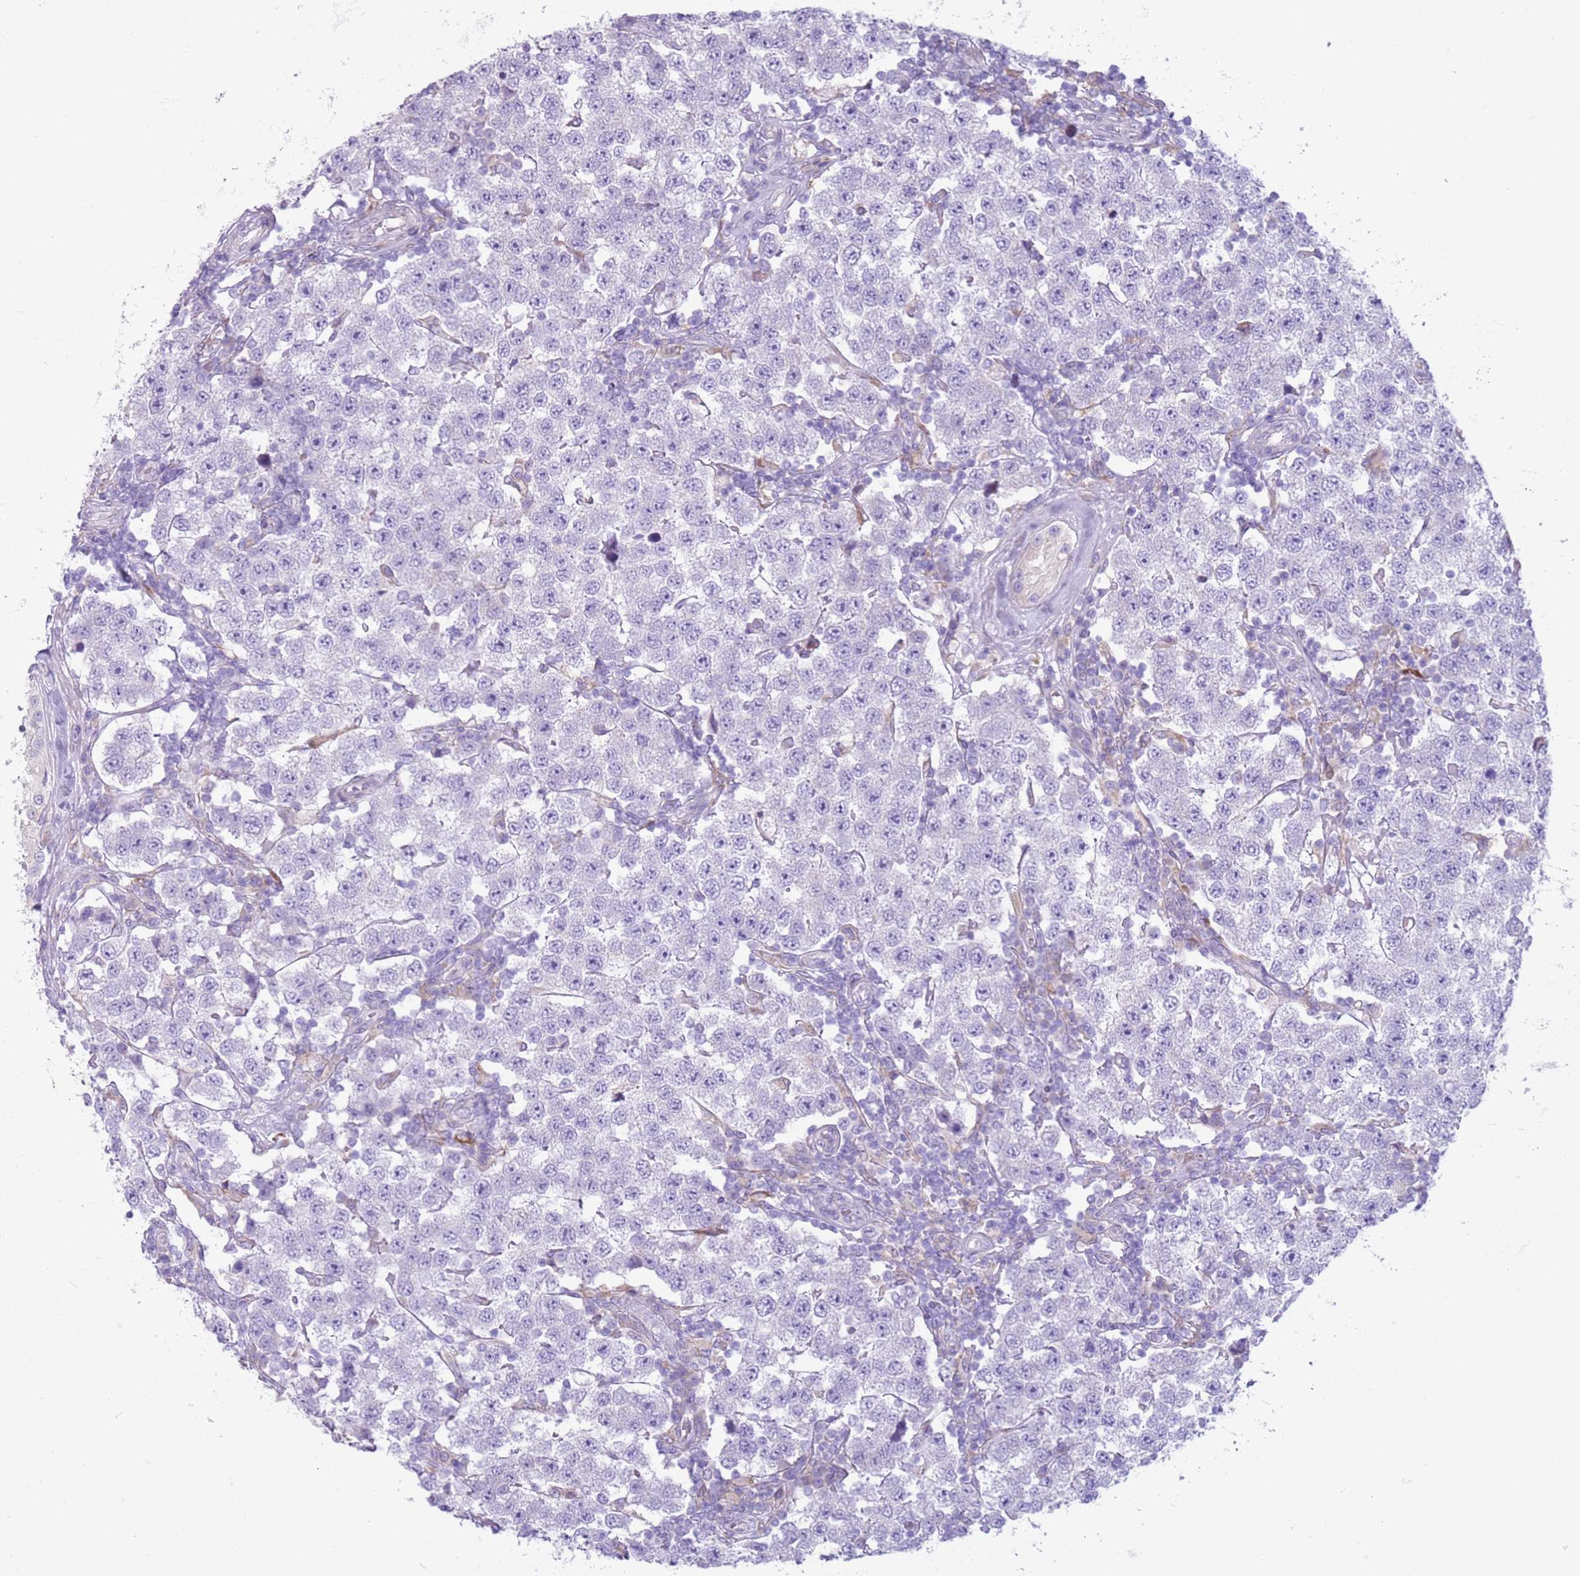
{"staining": {"intensity": "negative", "quantity": "none", "location": "none"}, "tissue": "testis cancer", "cell_type": "Tumor cells", "image_type": "cancer", "snomed": [{"axis": "morphology", "description": "Seminoma, NOS"}, {"axis": "topography", "description": "Testis"}], "caption": "Tumor cells are negative for brown protein staining in seminoma (testis).", "gene": "OAF", "patient": {"sex": "male", "age": 34}}